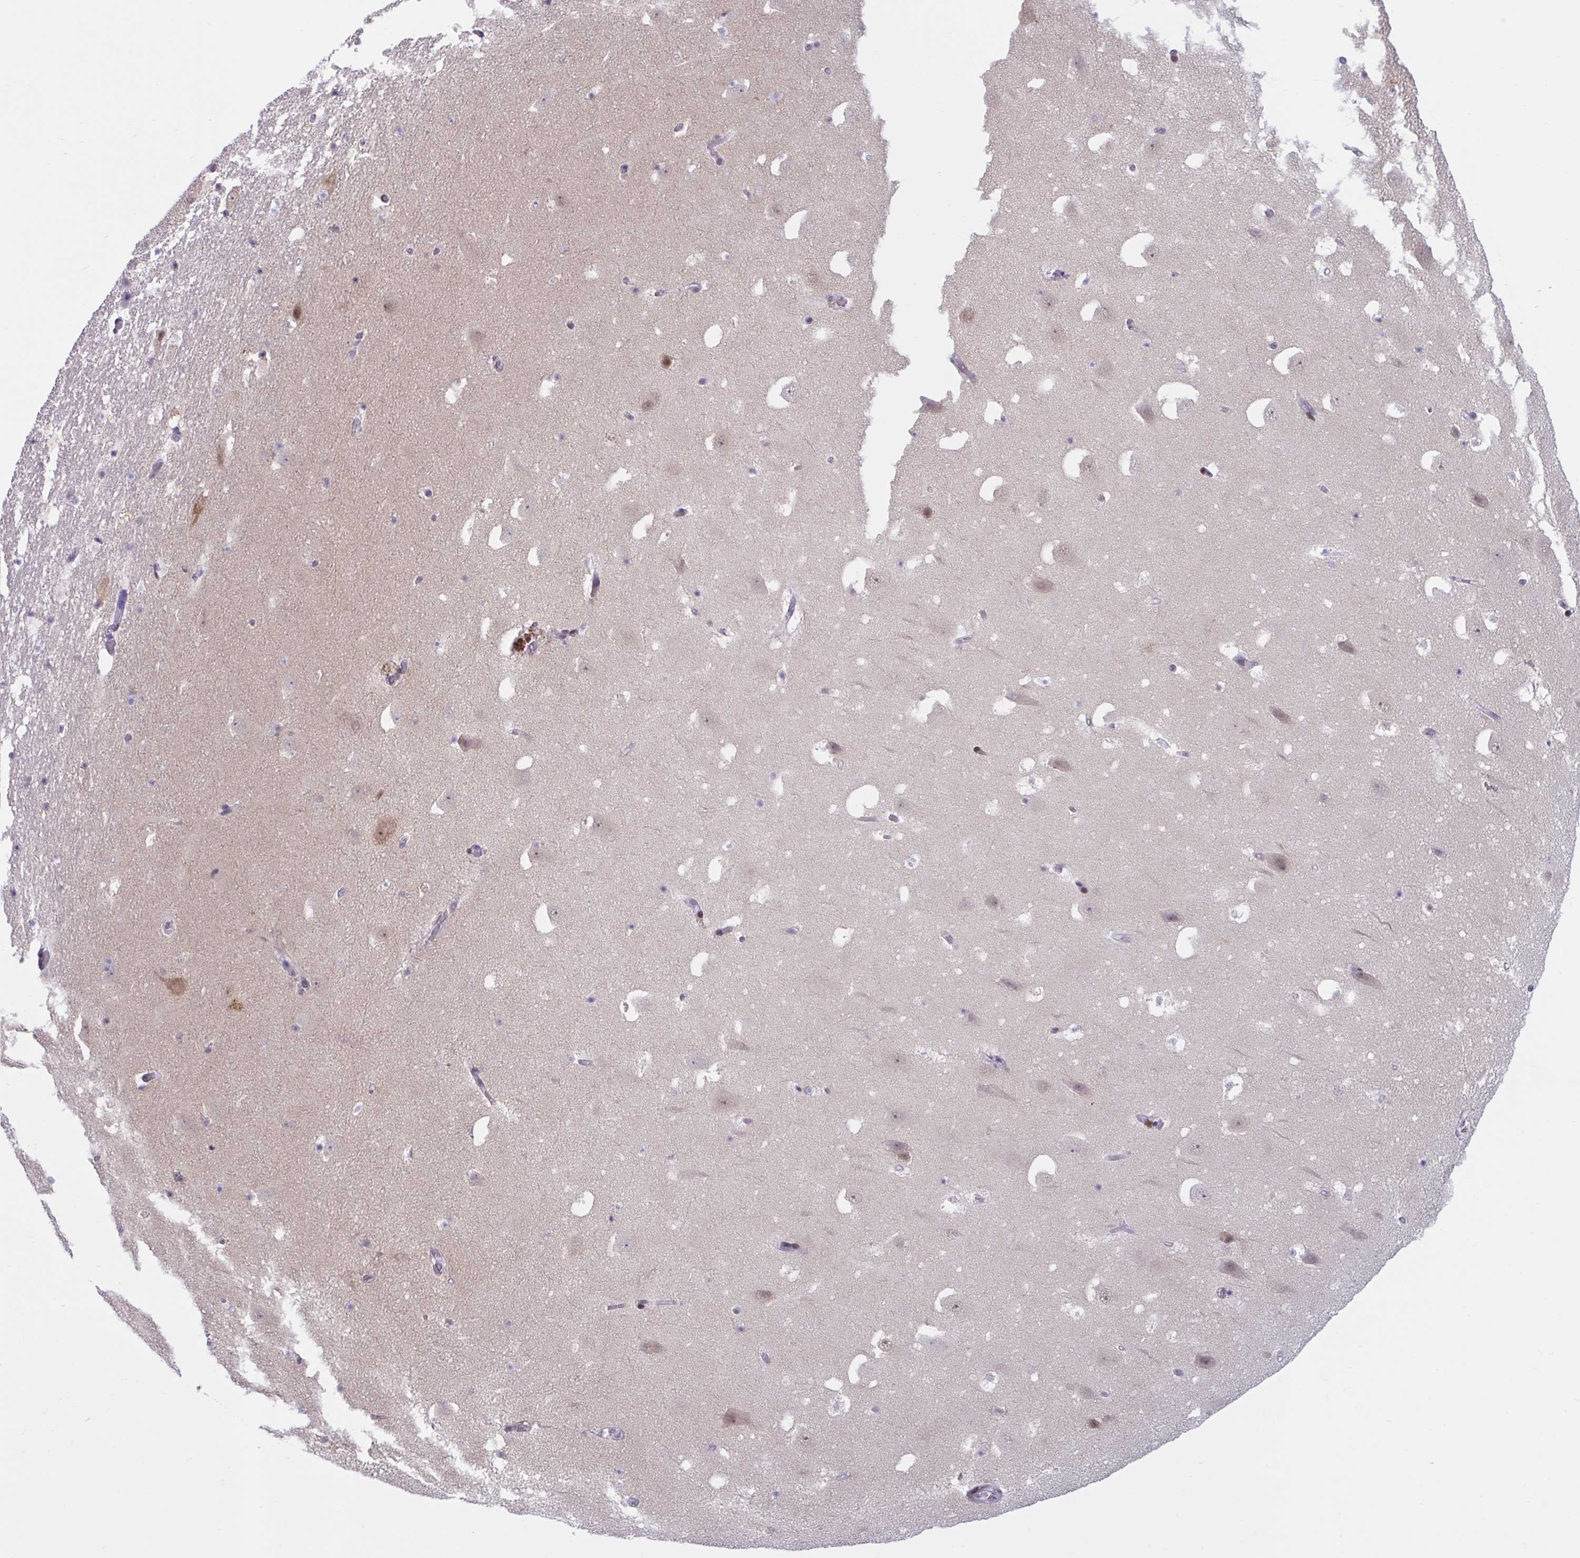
{"staining": {"intensity": "negative", "quantity": "none", "location": "none"}, "tissue": "hippocampus", "cell_type": "Glial cells", "image_type": "normal", "snomed": [{"axis": "morphology", "description": "Normal tissue, NOS"}, {"axis": "topography", "description": "Hippocampus"}], "caption": "Immunohistochemistry (IHC) image of unremarkable hippocampus: human hippocampus stained with DAB exhibits no significant protein positivity in glial cells.", "gene": "HSD17B6", "patient": {"sex": "female", "age": 42}}